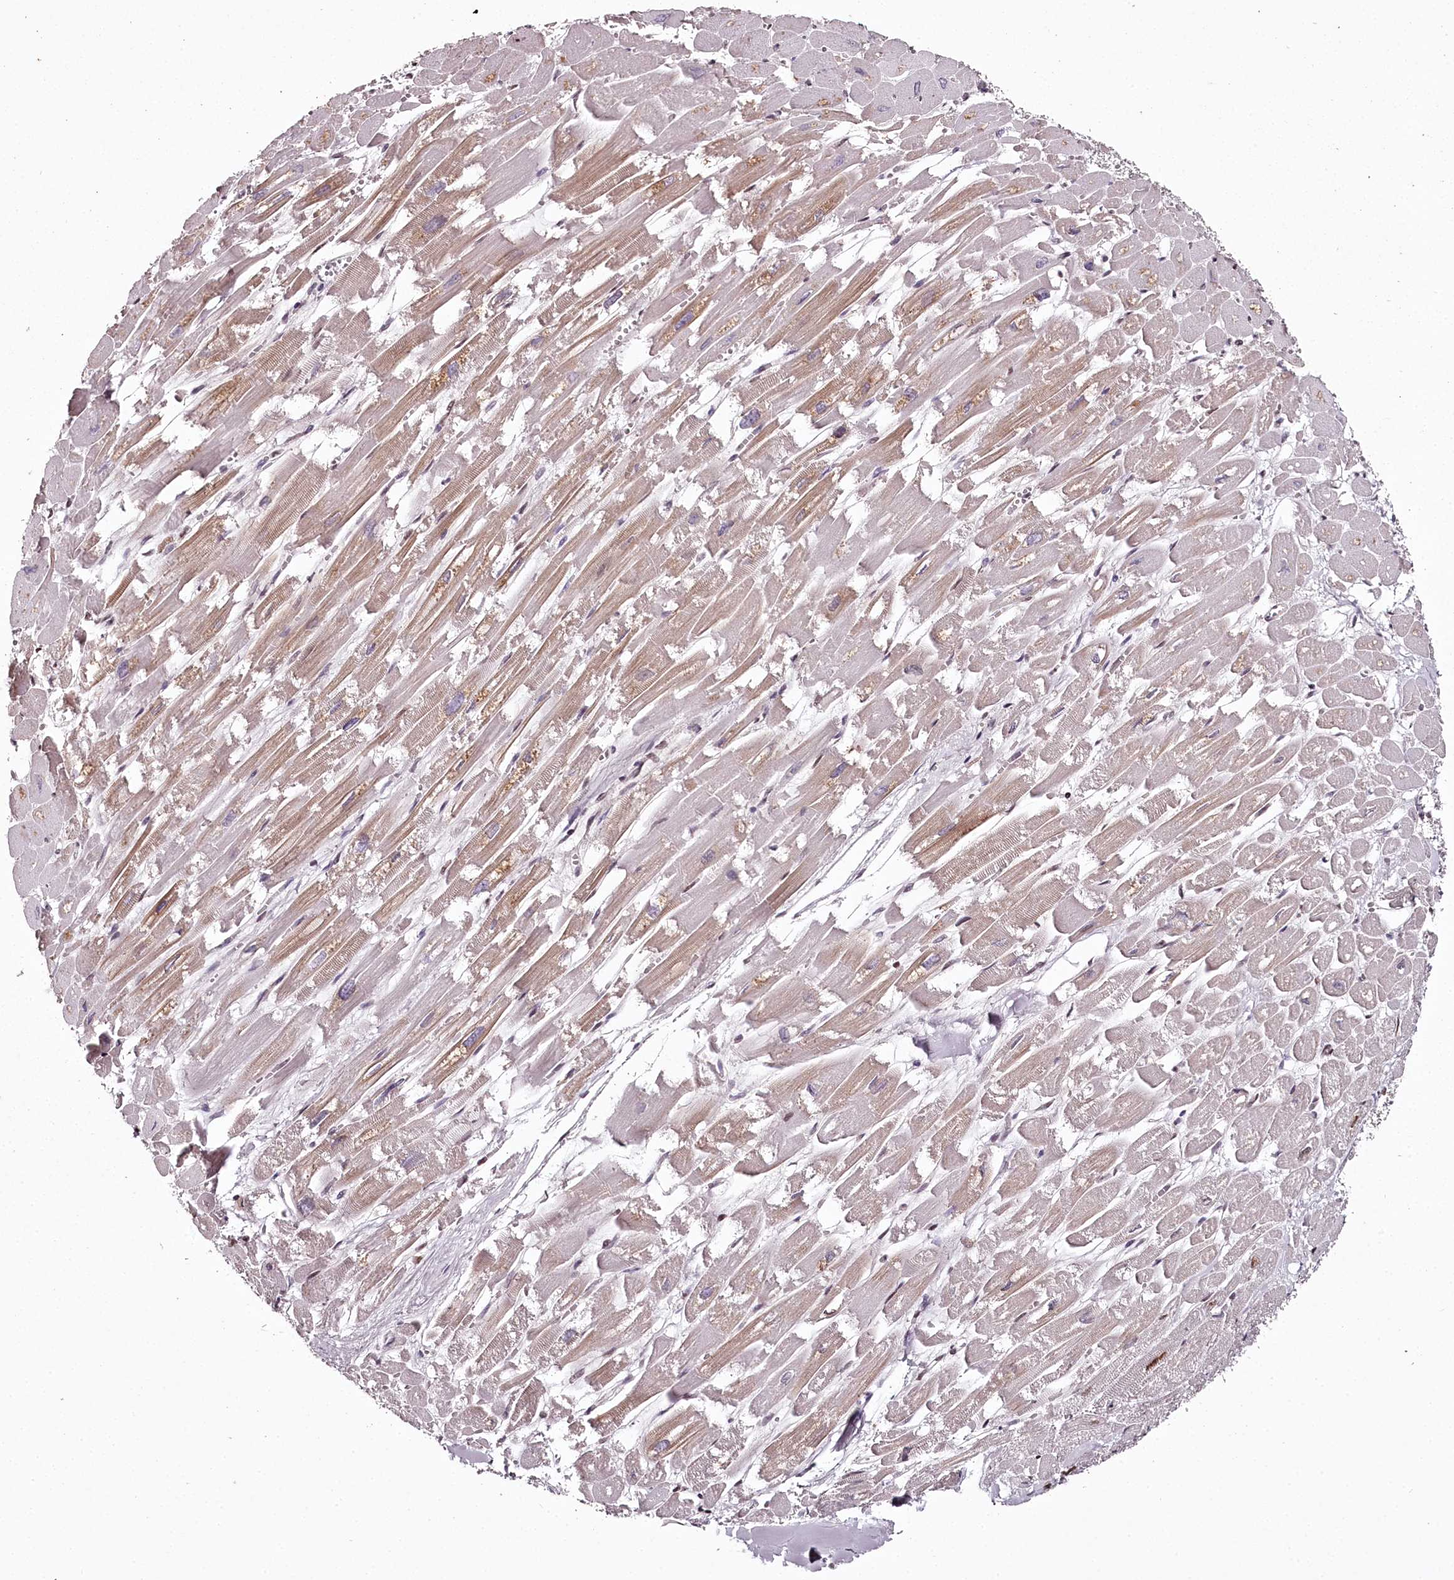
{"staining": {"intensity": "weak", "quantity": "25%-75%", "location": "cytoplasmic/membranous,nuclear"}, "tissue": "heart muscle", "cell_type": "Cardiomyocytes", "image_type": "normal", "snomed": [{"axis": "morphology", "description": "Normal tissue, NOS"}, {"axis": "topography", "description": "Heart"}], "caption": "High-power microscopy captured an IHC photomicrograph of unremarkable heart muscle, revealing weak cytoplasmic/membranous,nuclear positivity in about 25%-75% of cardiomyocytes.", "gene": "PSPC1", "patient": {"sex": "male", "age": 54}}